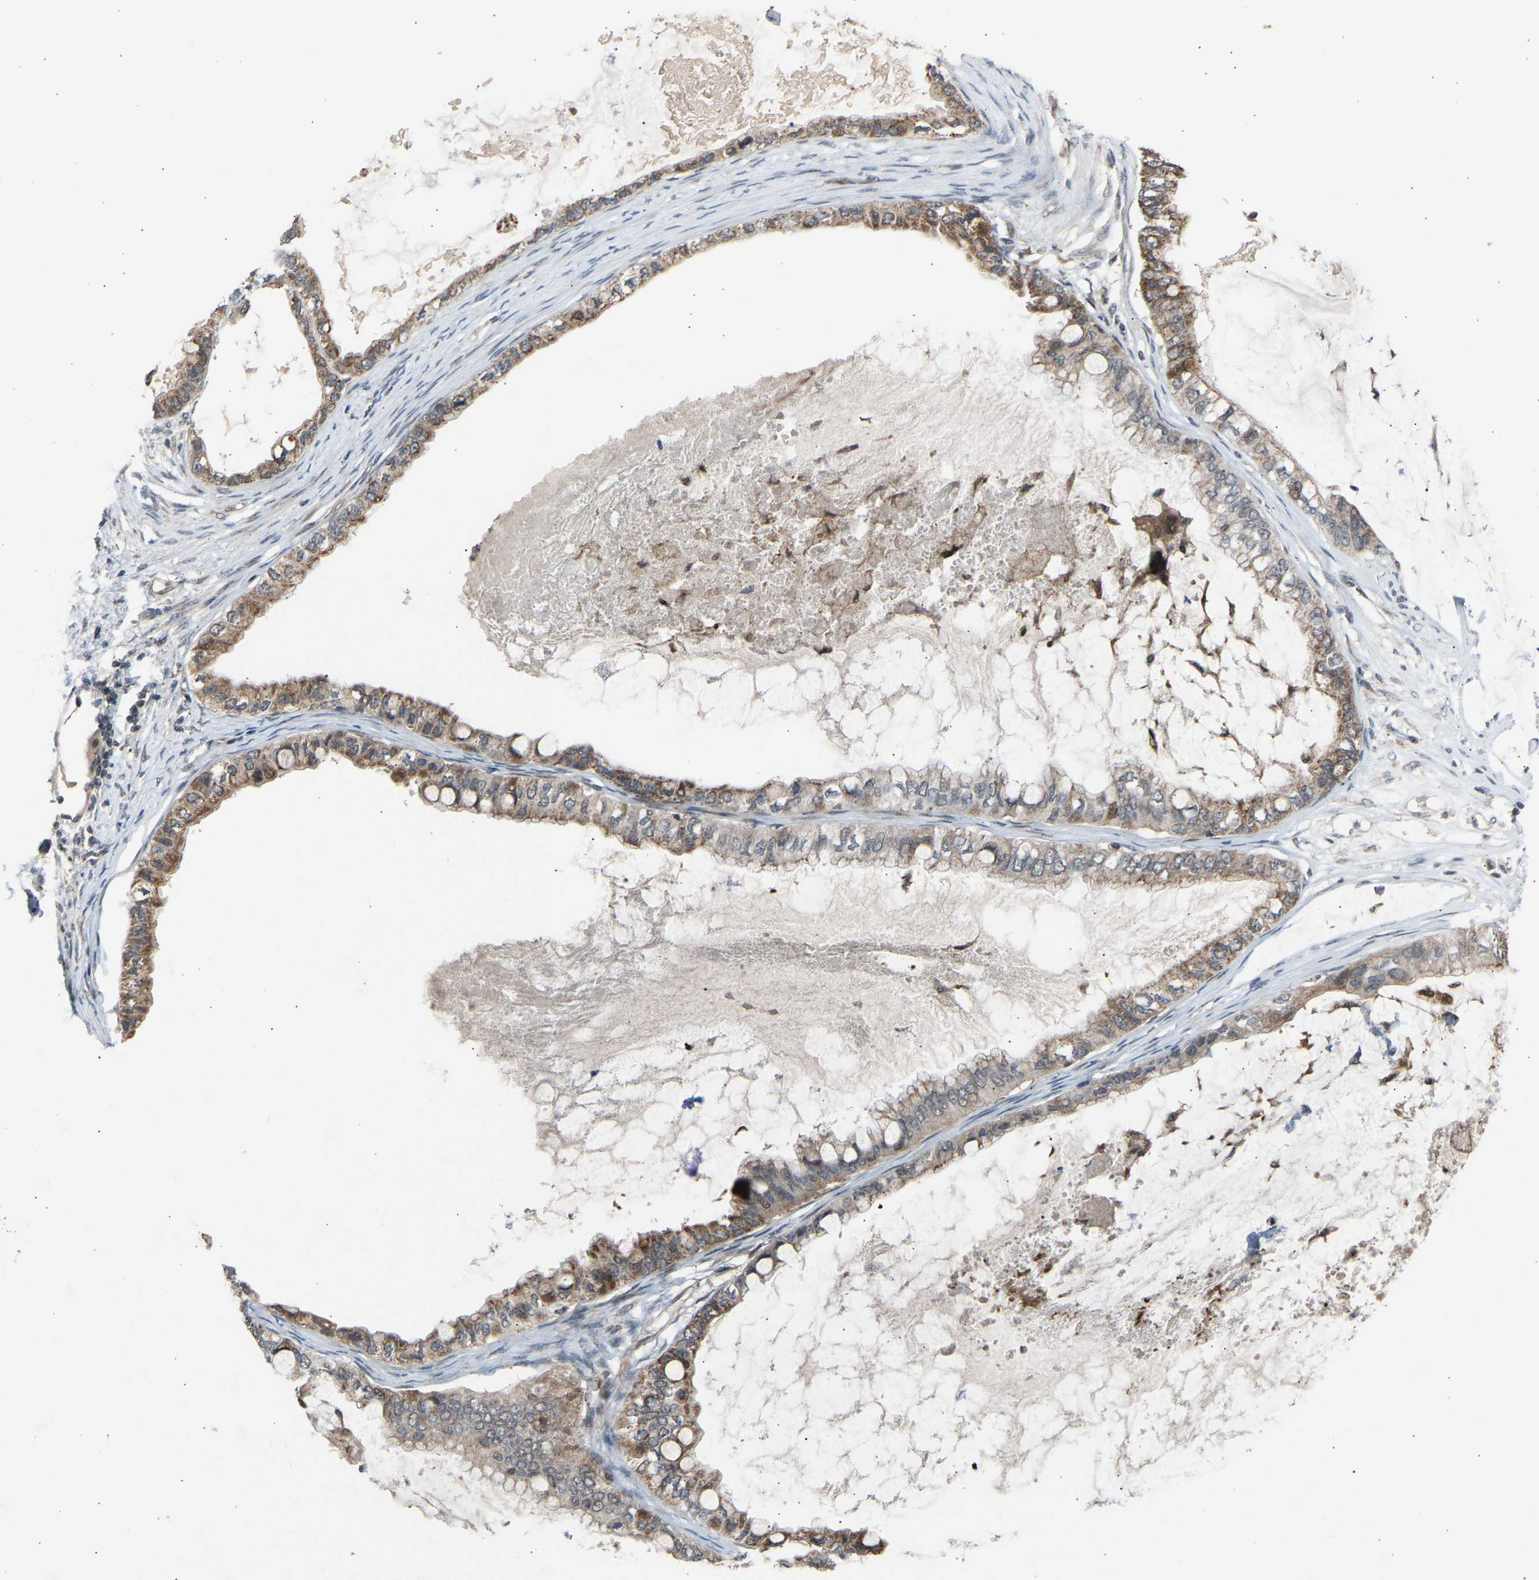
{"staining": {"intensity": "moderate", "quantity": ">75%", "location": "cytoplasmic/membranous"}, "tissue": "ovarian cancer", "cell_type": "Tumor cells", "image_type": "cancer", "snomed": [{"axis": "morphology", "description": "Cystadenocarcinoma, mucinous, NOS"}, {"axis": "topography", "description": "Ovary"}], "caption": "Immunohistochemical staining of mucinous cystadenocarcinoma (ovarian) exhibits medium levels of moderate cytoplasmic/membranous protein positivity in approximately >75% of tumor cells.", "gene": "SLIRP", "patient": {"sex": "female", "age": 80}}